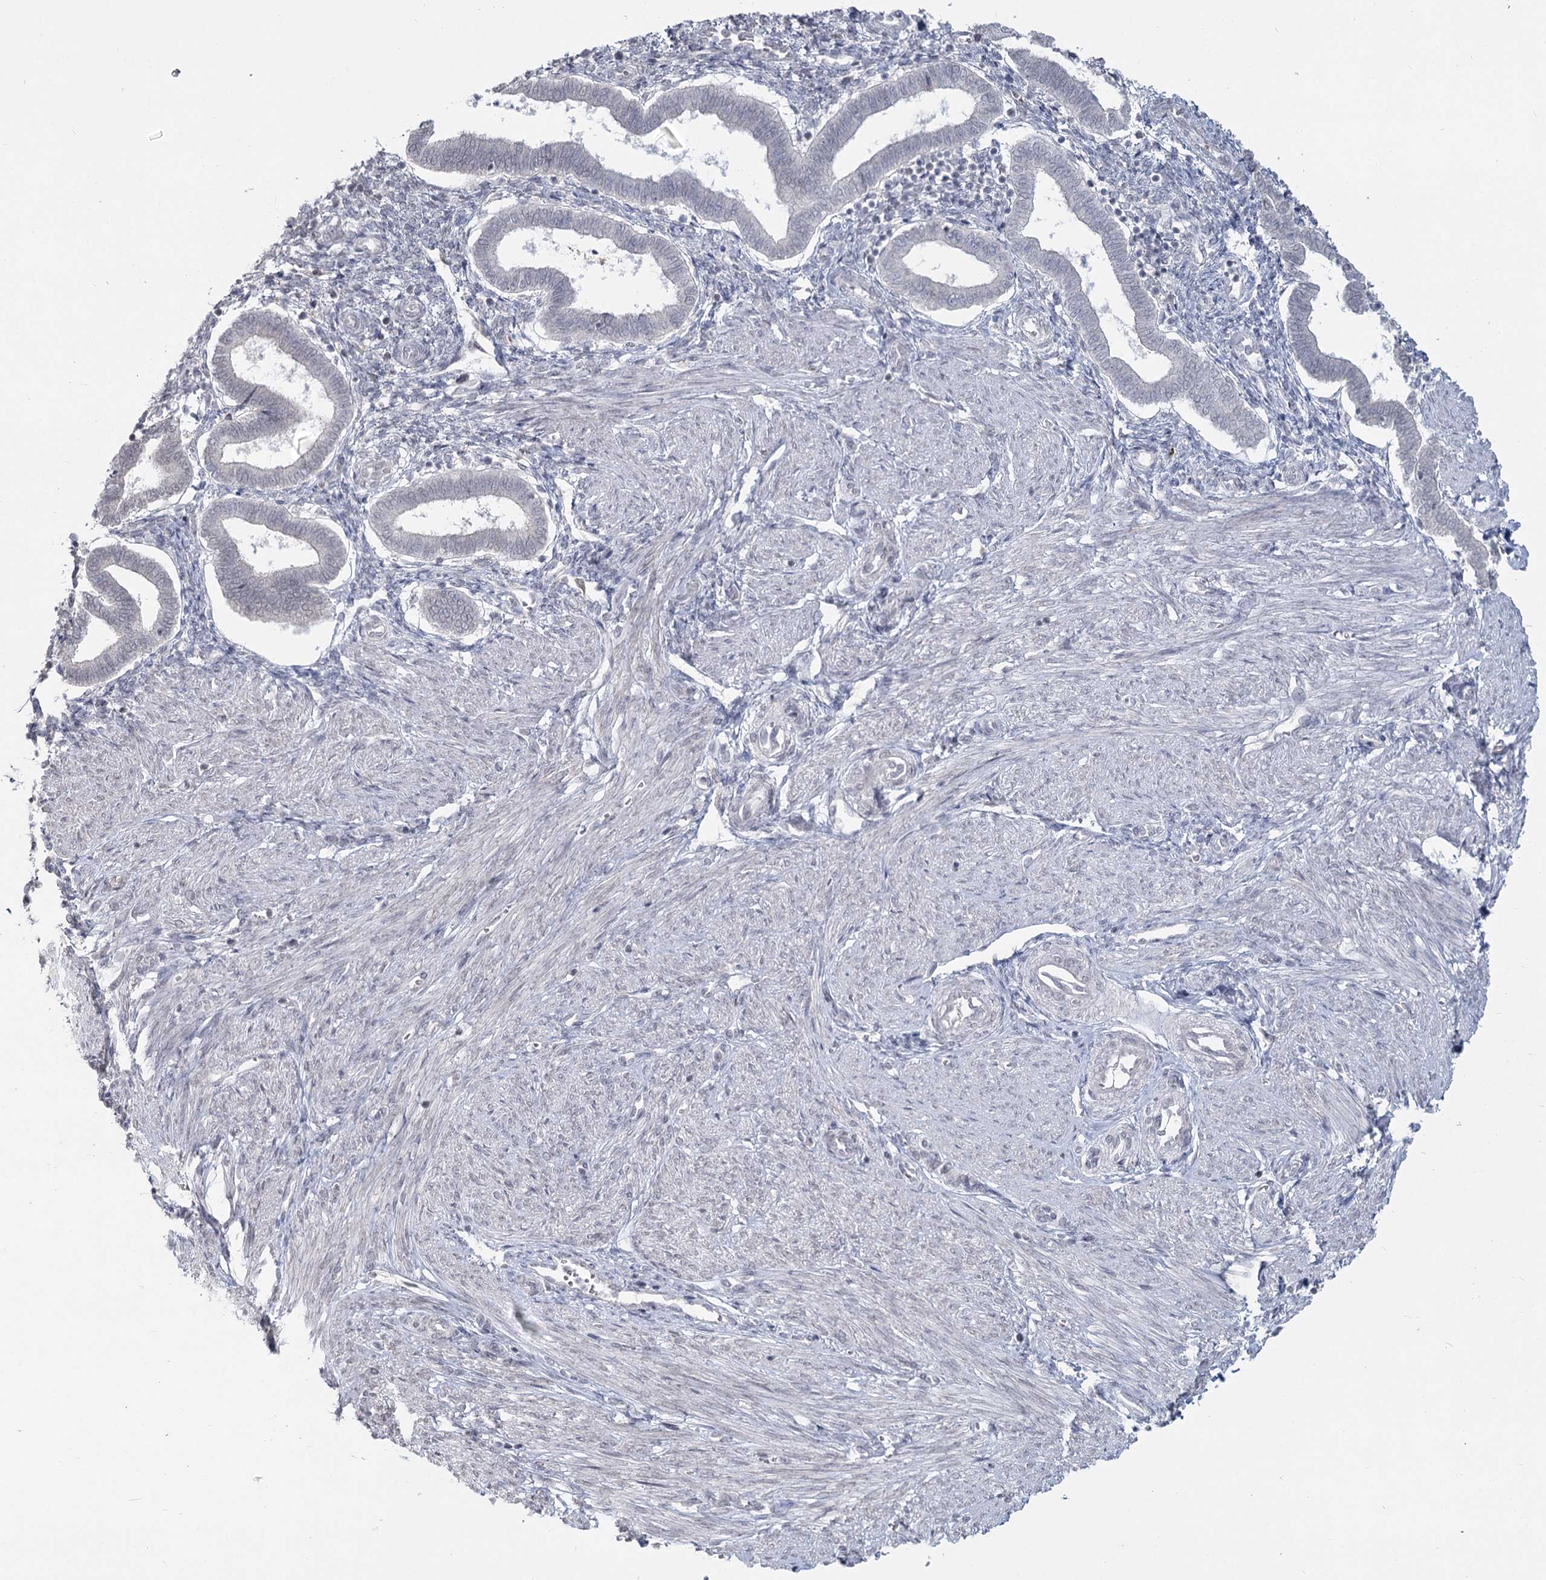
{"staining": {"intensity": "negative", "quantity": "none", "location": "none"}, "tissue": "endometrium", "cell_type": "Cells in endometrial stroma", "image_type": "normal", "snomed": [{"axis": "morphology", "description": "Normal tissue, NOS"}, {"axis": "topography", "description": "Endometrium"}], "caption": "This is a histopathology image of immunohistochemistry (IHC) staining of unremarkable endometrium, which shows no positivity in cells in endometrial stroma.", "gene": "LY6G5C", "patient": {"sex": "female", "age": 24}}